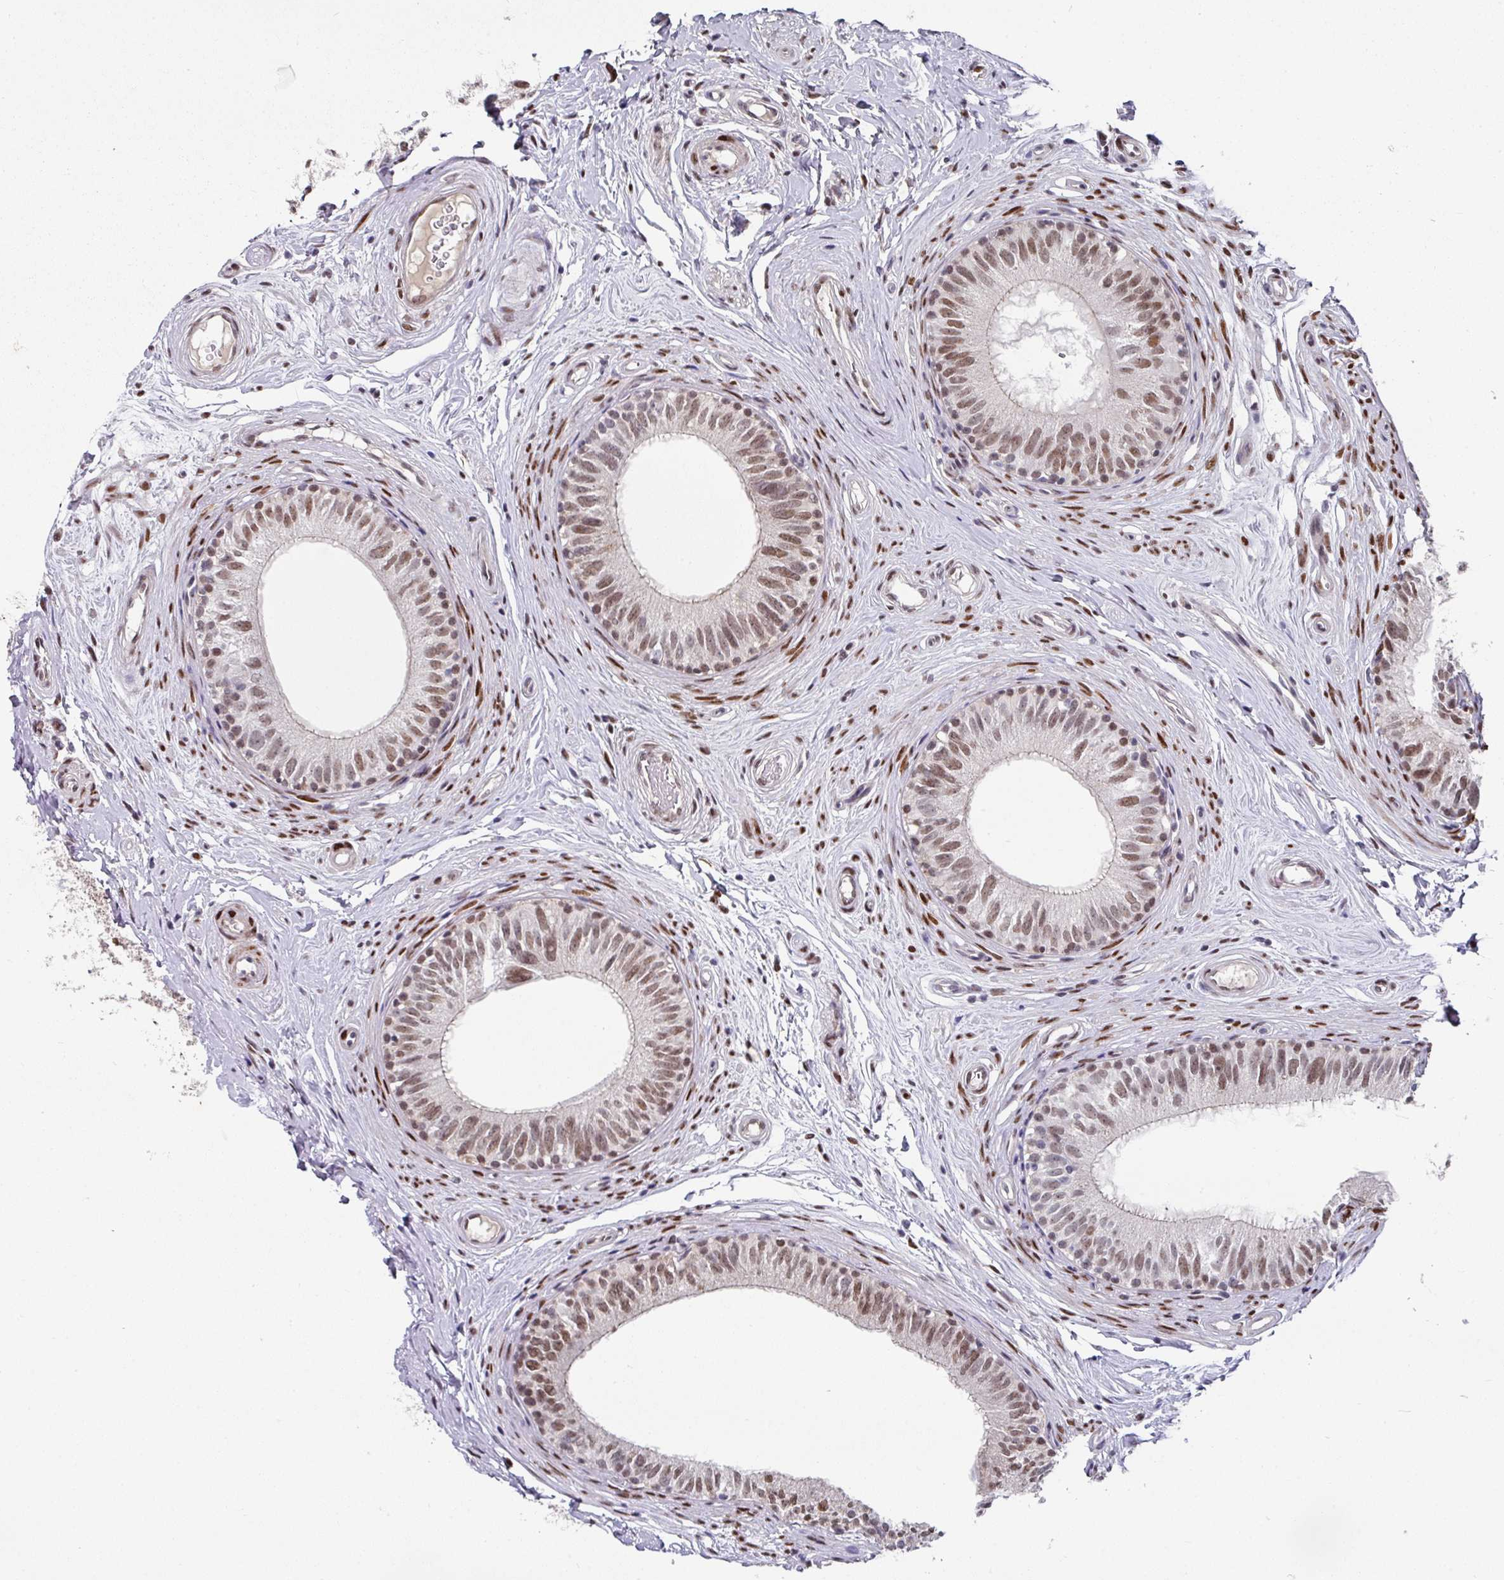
{"staining": {"intensity": "moderate", "quantity": "25%-75%", "location": "nuclear"}, "tissue": "epididymis", "cell_type": "Glandular cells", "image_type": "normal", "snomed": [{"axis": "morphology", "description": "Normal tissue, NOS"}, {"axis": "morphology", "description": "Seminoma, NOS"}, {"axis": "topography", "description": "Testis"}, {"axis": "topography", "description": "Epididymis"}], "caption": "This image exhibits normal epididymis stained with IHC to label a protein in brown. The nuclear of glandular cells show moderate positivity for the protein. Nuclei are counter-stained blue.", "gene": "CBX7", "patient": {"sex": "male", "age": 45}}